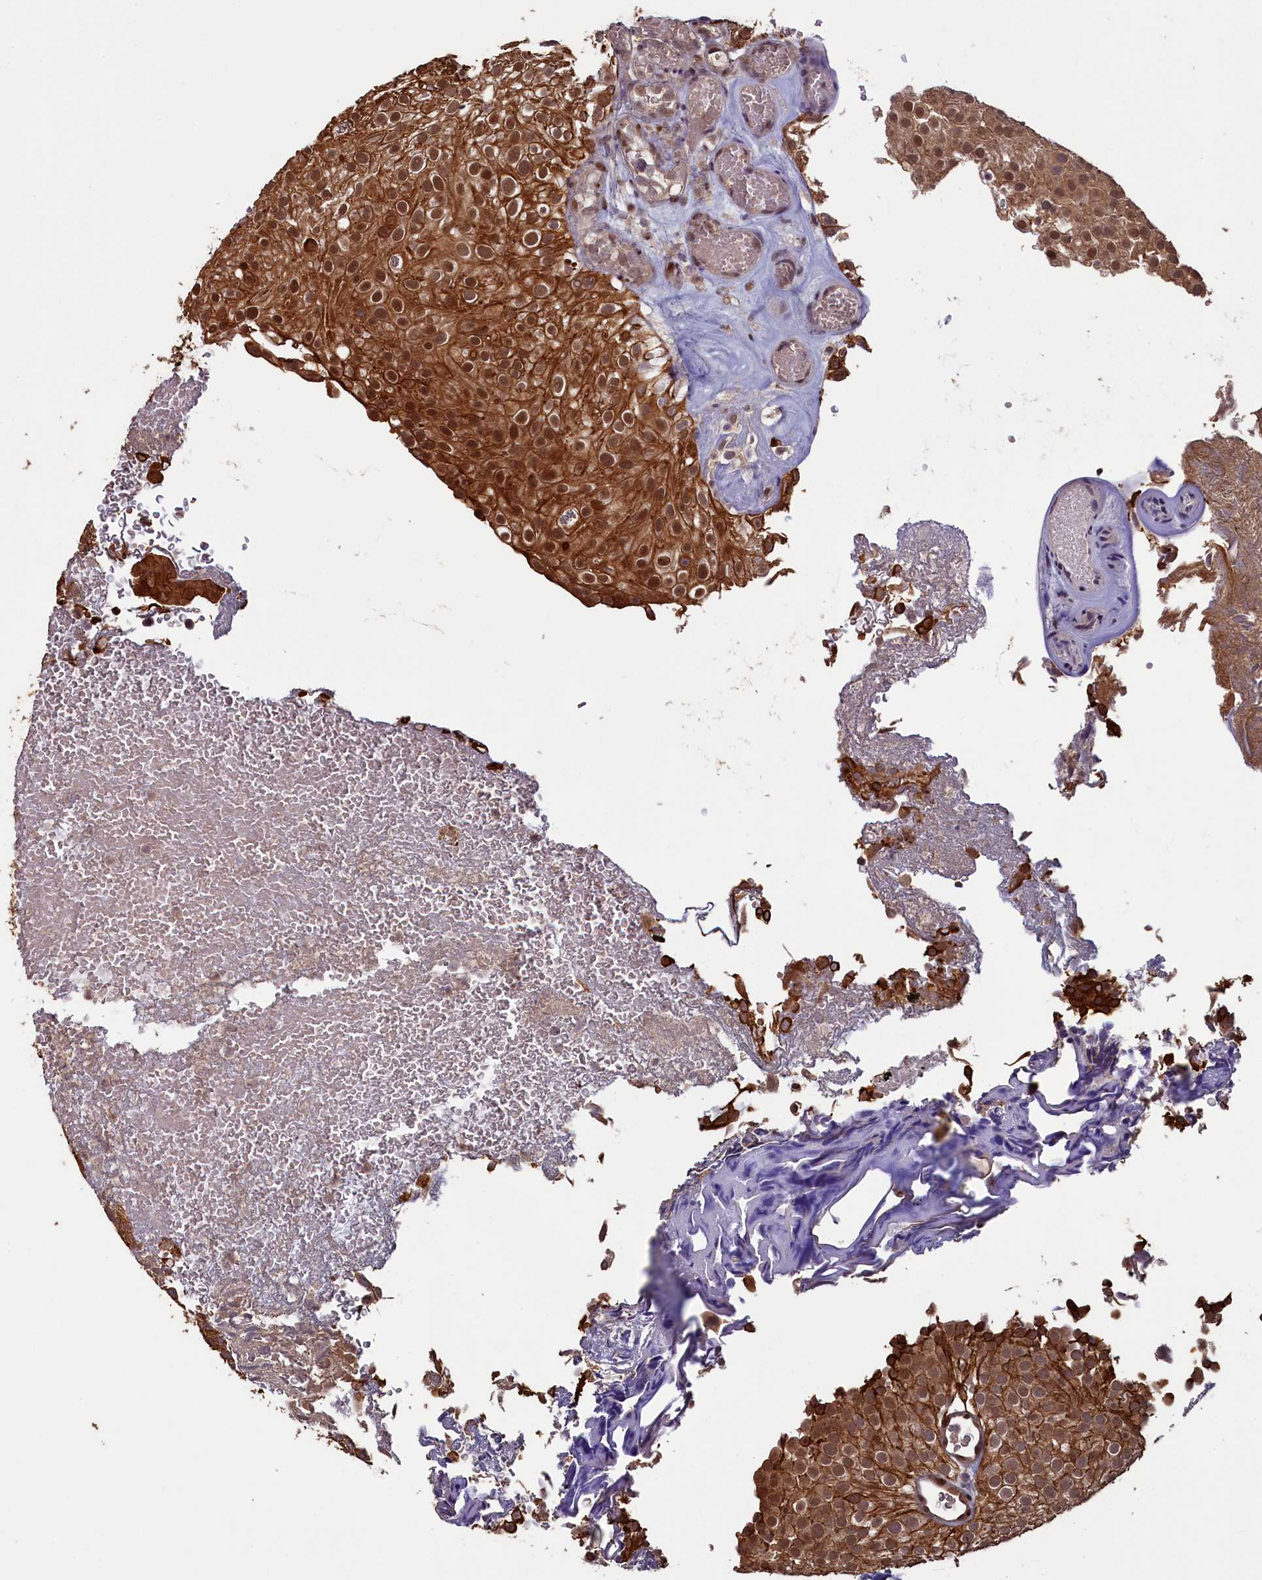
{"staining": {"intensity": "strong", "quantity": ">75%", "location": "cytoplasmic/membranous,nuclear"}, "tissue": "urothelial cancer", "cell_type": "Tumor cells", "image_type": "cancer", "snomed": [{"axis": "morphology", "description": "Urothelial carcinoma, Low grade"}, {"axis": "topography", "description": "Urinary bladder"}], "caption": "Immunohistochemical staining of urothelial carcinoma (low-grade) demonstrates strong cytoplasmic/membranous and nuclear protein staining in about >75% of tumor cells.", "gene": "NAE1", "patient": {"sex": "male", "age": 78}}